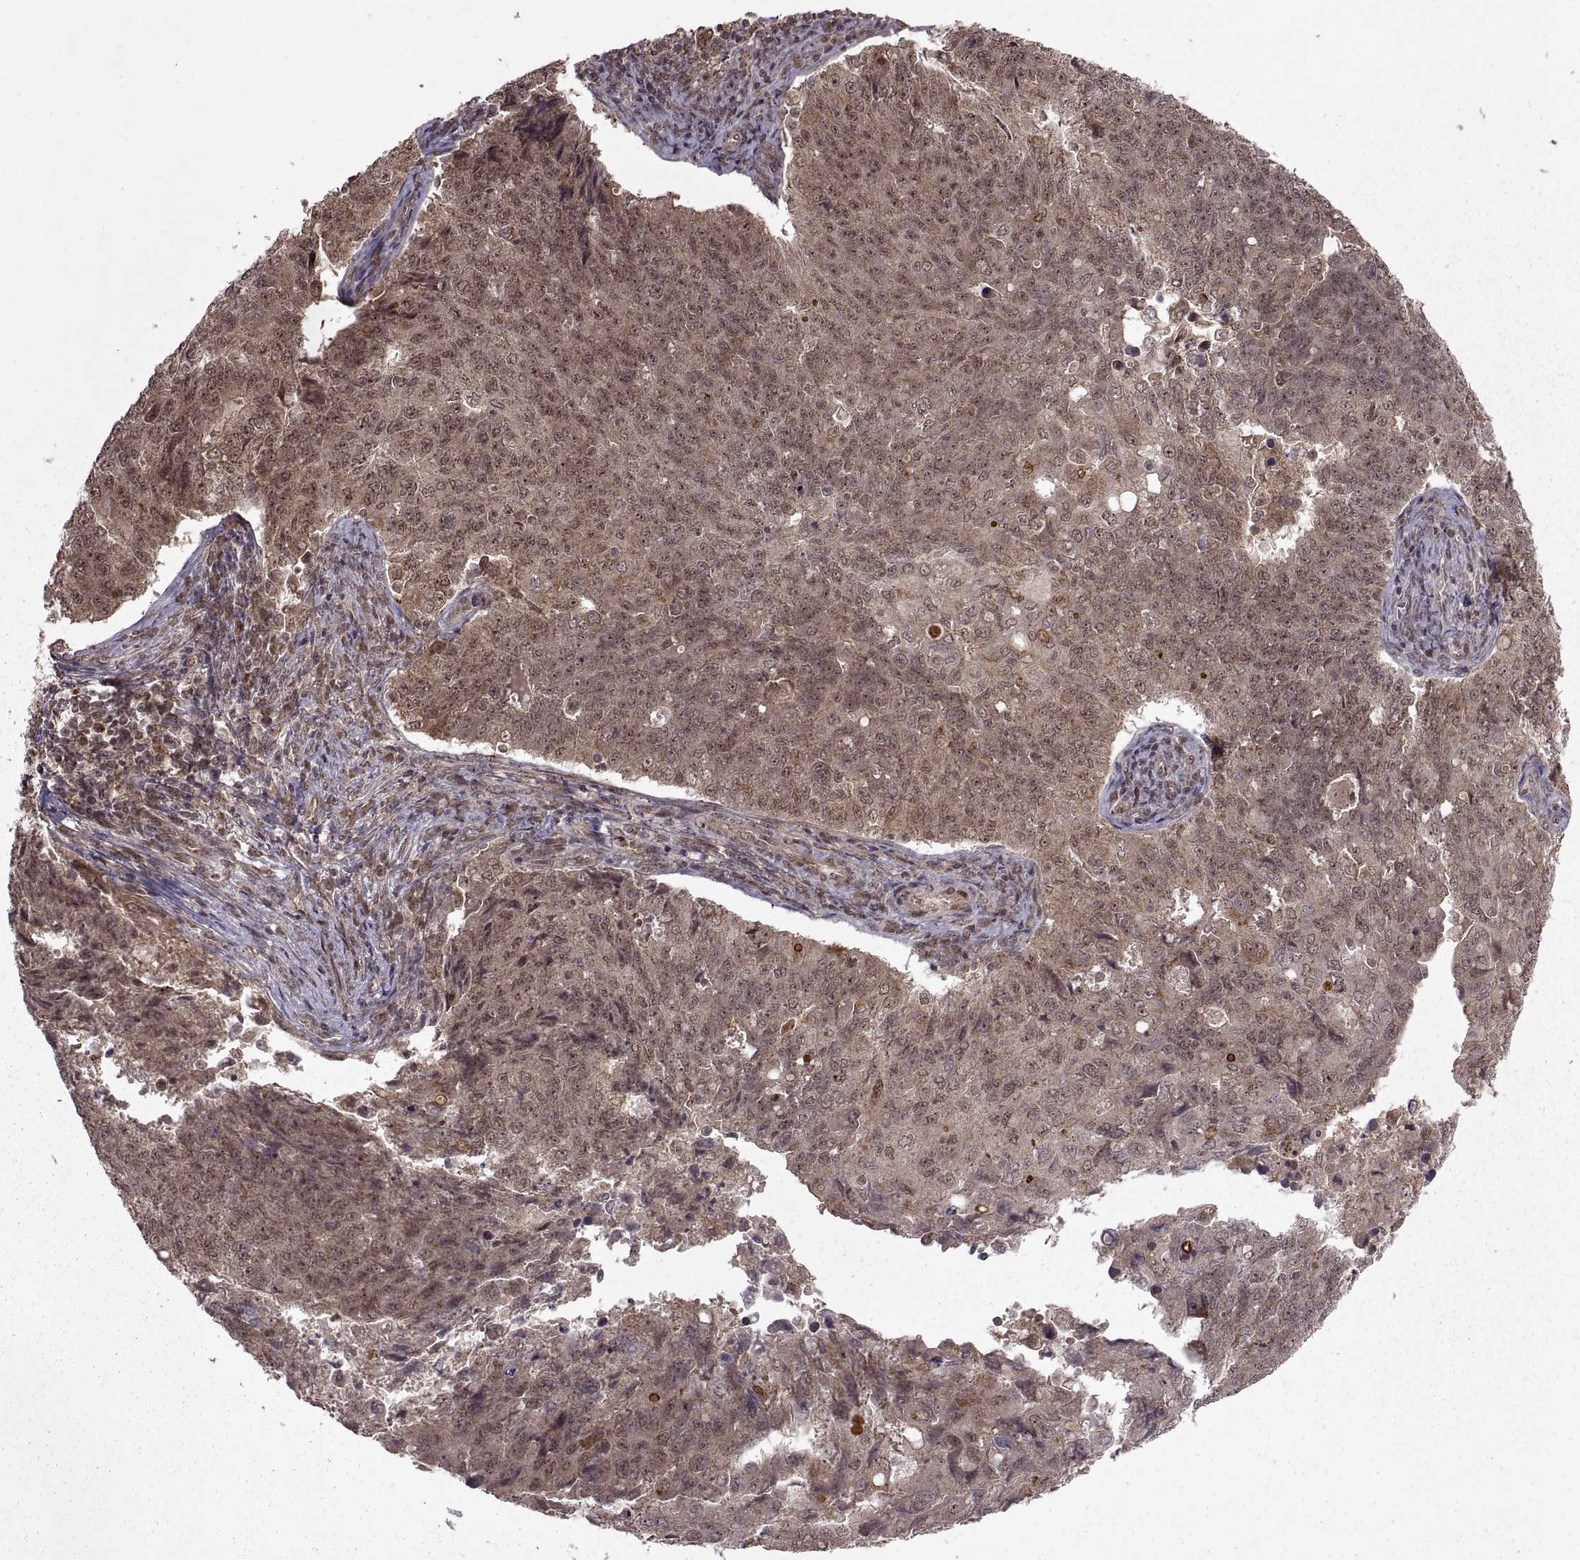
{"staining": {"intensity": "weak", "quantity": ">75%", "location": "cytoplasmic/membranous,nuclear"}, "tissue": "endometrial cancer", "cell_type": "Tumor cells", "image_type": "cancer", "snomed": [{"axis": "morphology", "description": "Adenocarcinoma, NOS"}, {"axis": "topography", "description": "Endometrium"}], "caption": "Immunohistochemistry of human endometrial adenocarcinoma displays low levels of weak cytoplasmic/membranous and nuclear staining in about >75% of tumor cells.", "gene": "PTOV1", "patient": {"sex": "female", "age": 43}}